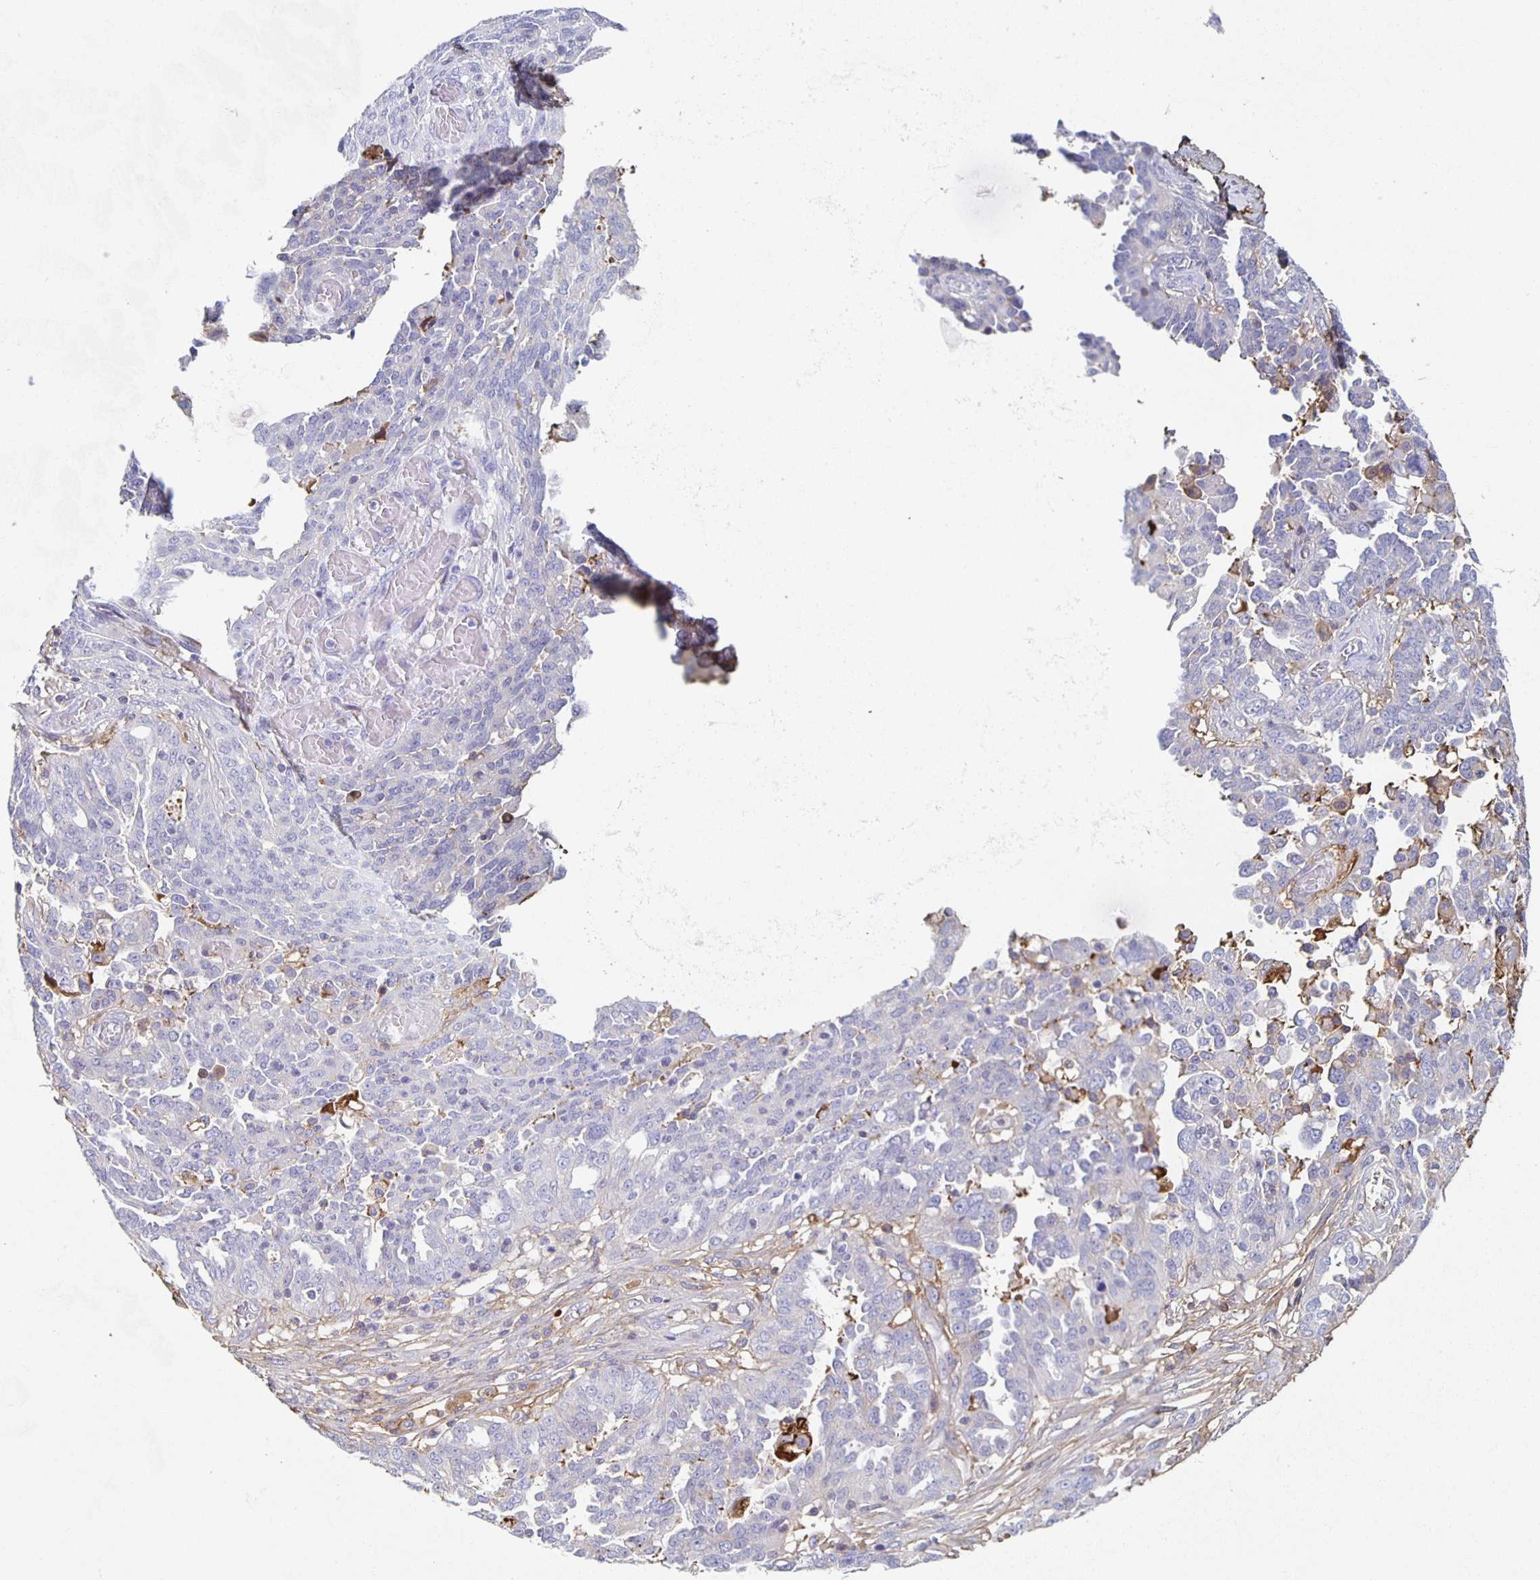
{"staining": {"intensity": "negative", "quantity": "none", "location": "none"}, "tissue": "ovarian cancer", "cell_type": "Tumor cells", "image_type": "cancer", "snomed": [{"axis": "morphology", "description": "Cystadenocarcinoma, serous, NOS"}, {"axis": "topography", "description": "Ovary"}], "caption": "DAB (3,3'-diaminobenzidine) immunohistochemical staining of human ovarian serous cystadenocarcinoma exhibits no significant expression in tumor cells.", "gene": "FGA", "patient": {"sex": "female", "age": 67}}